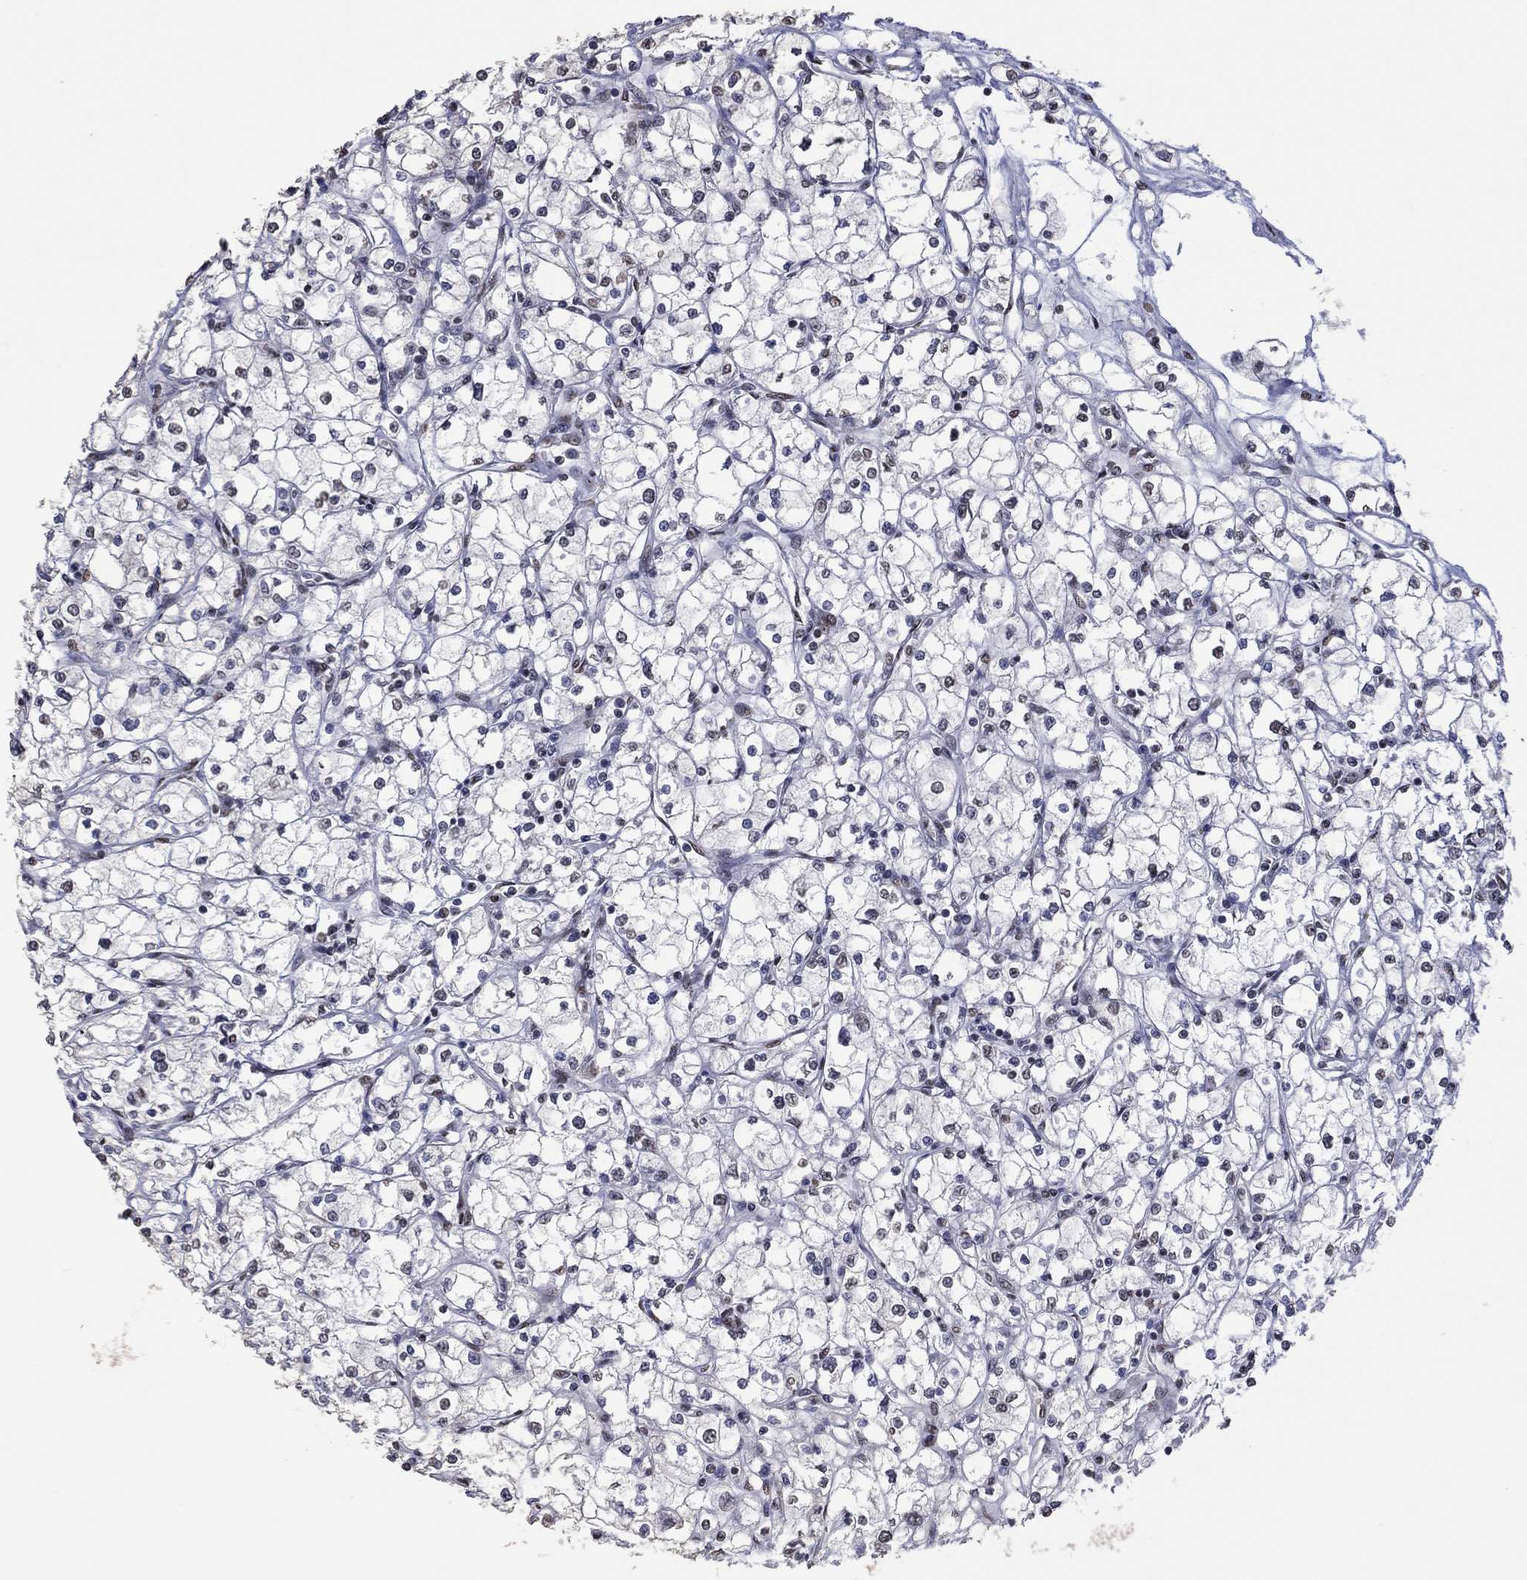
{"staining": {"intensity": "negative", "quantity": "none", "location": "none"}, "tissue": "renal cancer", "cell_type": "Tumor cells", "image_type": "cancer", "snomed": [{"axis": "morphology", "description": "Adenocarcinoma, NOS"}, {"axis": "topography", "description": "Kidney"}], "caption": "The photomicrograph demonstrates no staining of tumor cells in renal adenocarcinoma.", "gene": "EHMT1", "patient": {"sex": "male", "age": 67}}